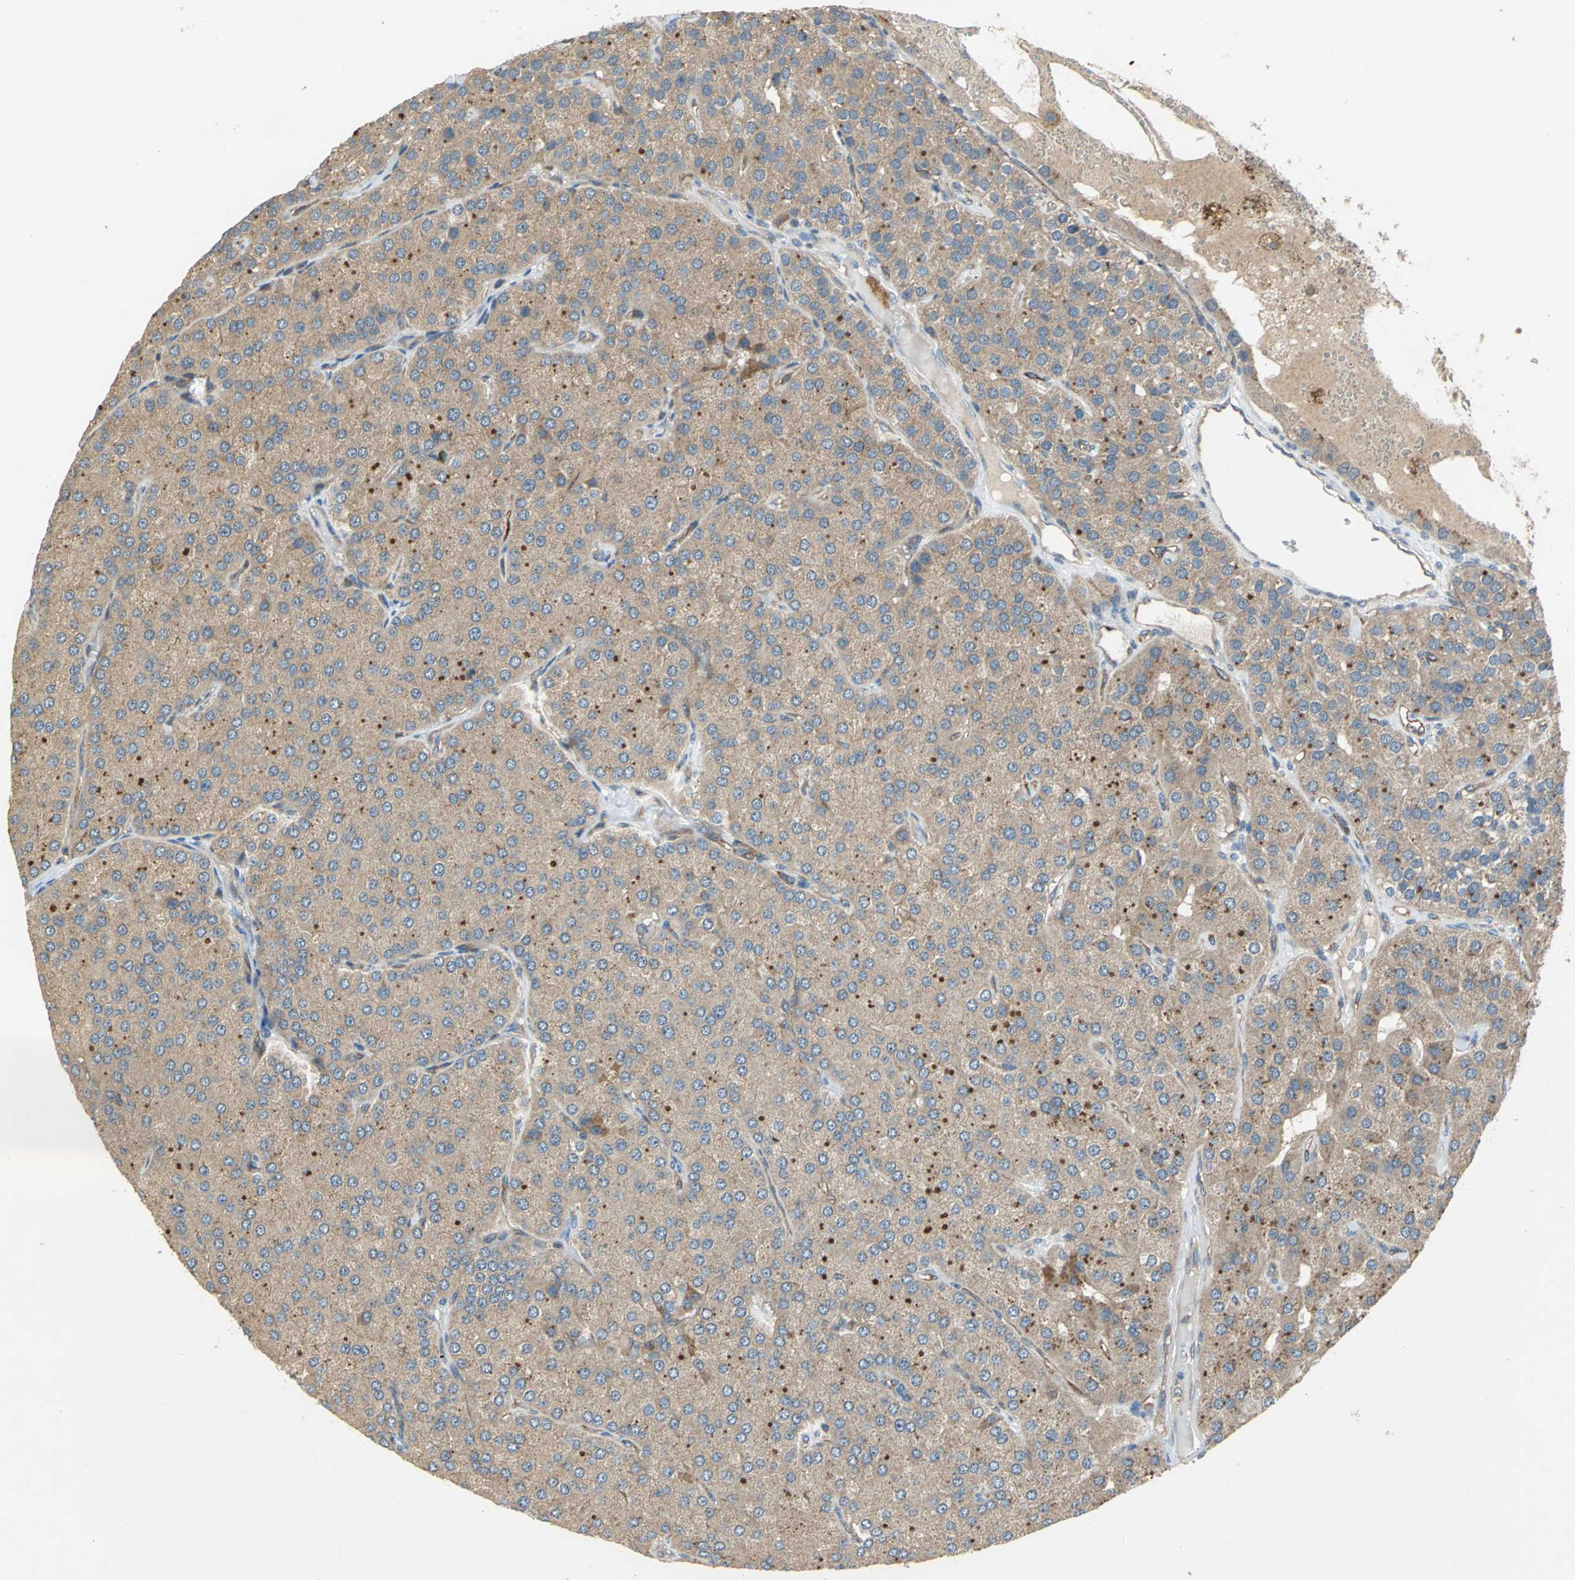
{"staining": {"intensity": "weak", "quantity": ">75%", "location": "cytoplasmic/membranous"}, "tissue": "parathyroid gland", "cell_type": "Glandular cells", "image_type": "normal", "snomed": [{"axis": "morphology", "description": "Normal tissue, NOS"}, {"axis": "morphology", "description": "Adenoma, NOS"}, {"axis": "topography", "description": "Parathyroid gland"}], "caption": "High-power microscopy captured an IHC photomicrograph of benign parathyroid gland, revealing weak cytoplasmic/membranous expression in about >75% of glandular cells. (Brightfield microscopy of DAB IHC at high magnification).", "gene": "EMCN", "patient": {"sex": "female", "age": 86}}